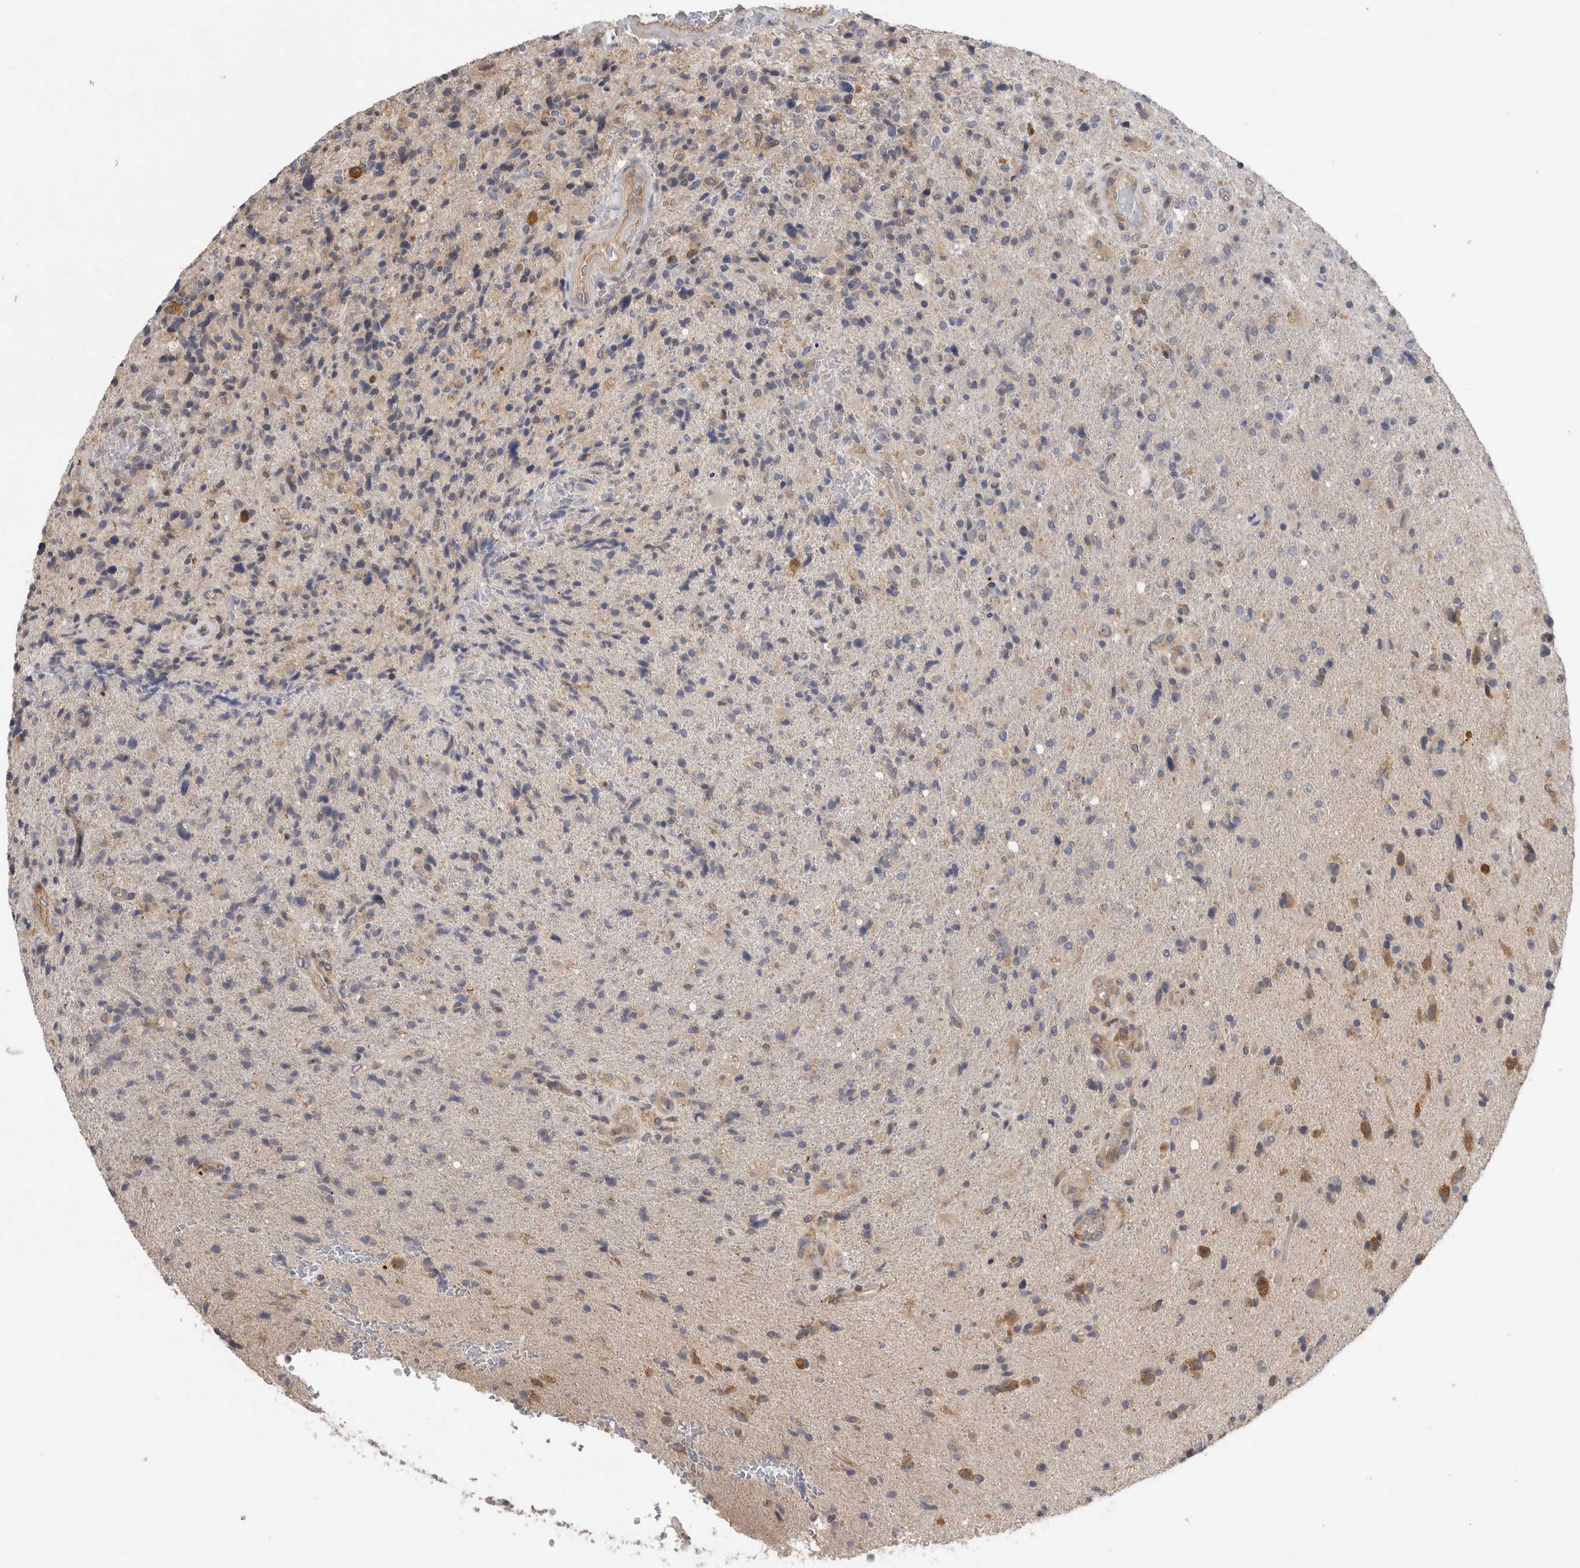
{"staining": {"intensity": "moderate", "quantity": "<25%", "location": "cytoplasmic/membranous"}, "tissue": "glioma", "cell_type": "Tumor cells", "image_type": "cancer", "snomed": [{"axis": "morphology", "description": "Glioma, malignant, High grade"}, {"axis": "topography", "description": "Brain"}], "caption": "A brown stain shows moderate cytoplasmic/membranous positivity of a protein in human glioma tumor cells.", "gene": "PARP6", "patient": {"sex": "male", "age": 72}}